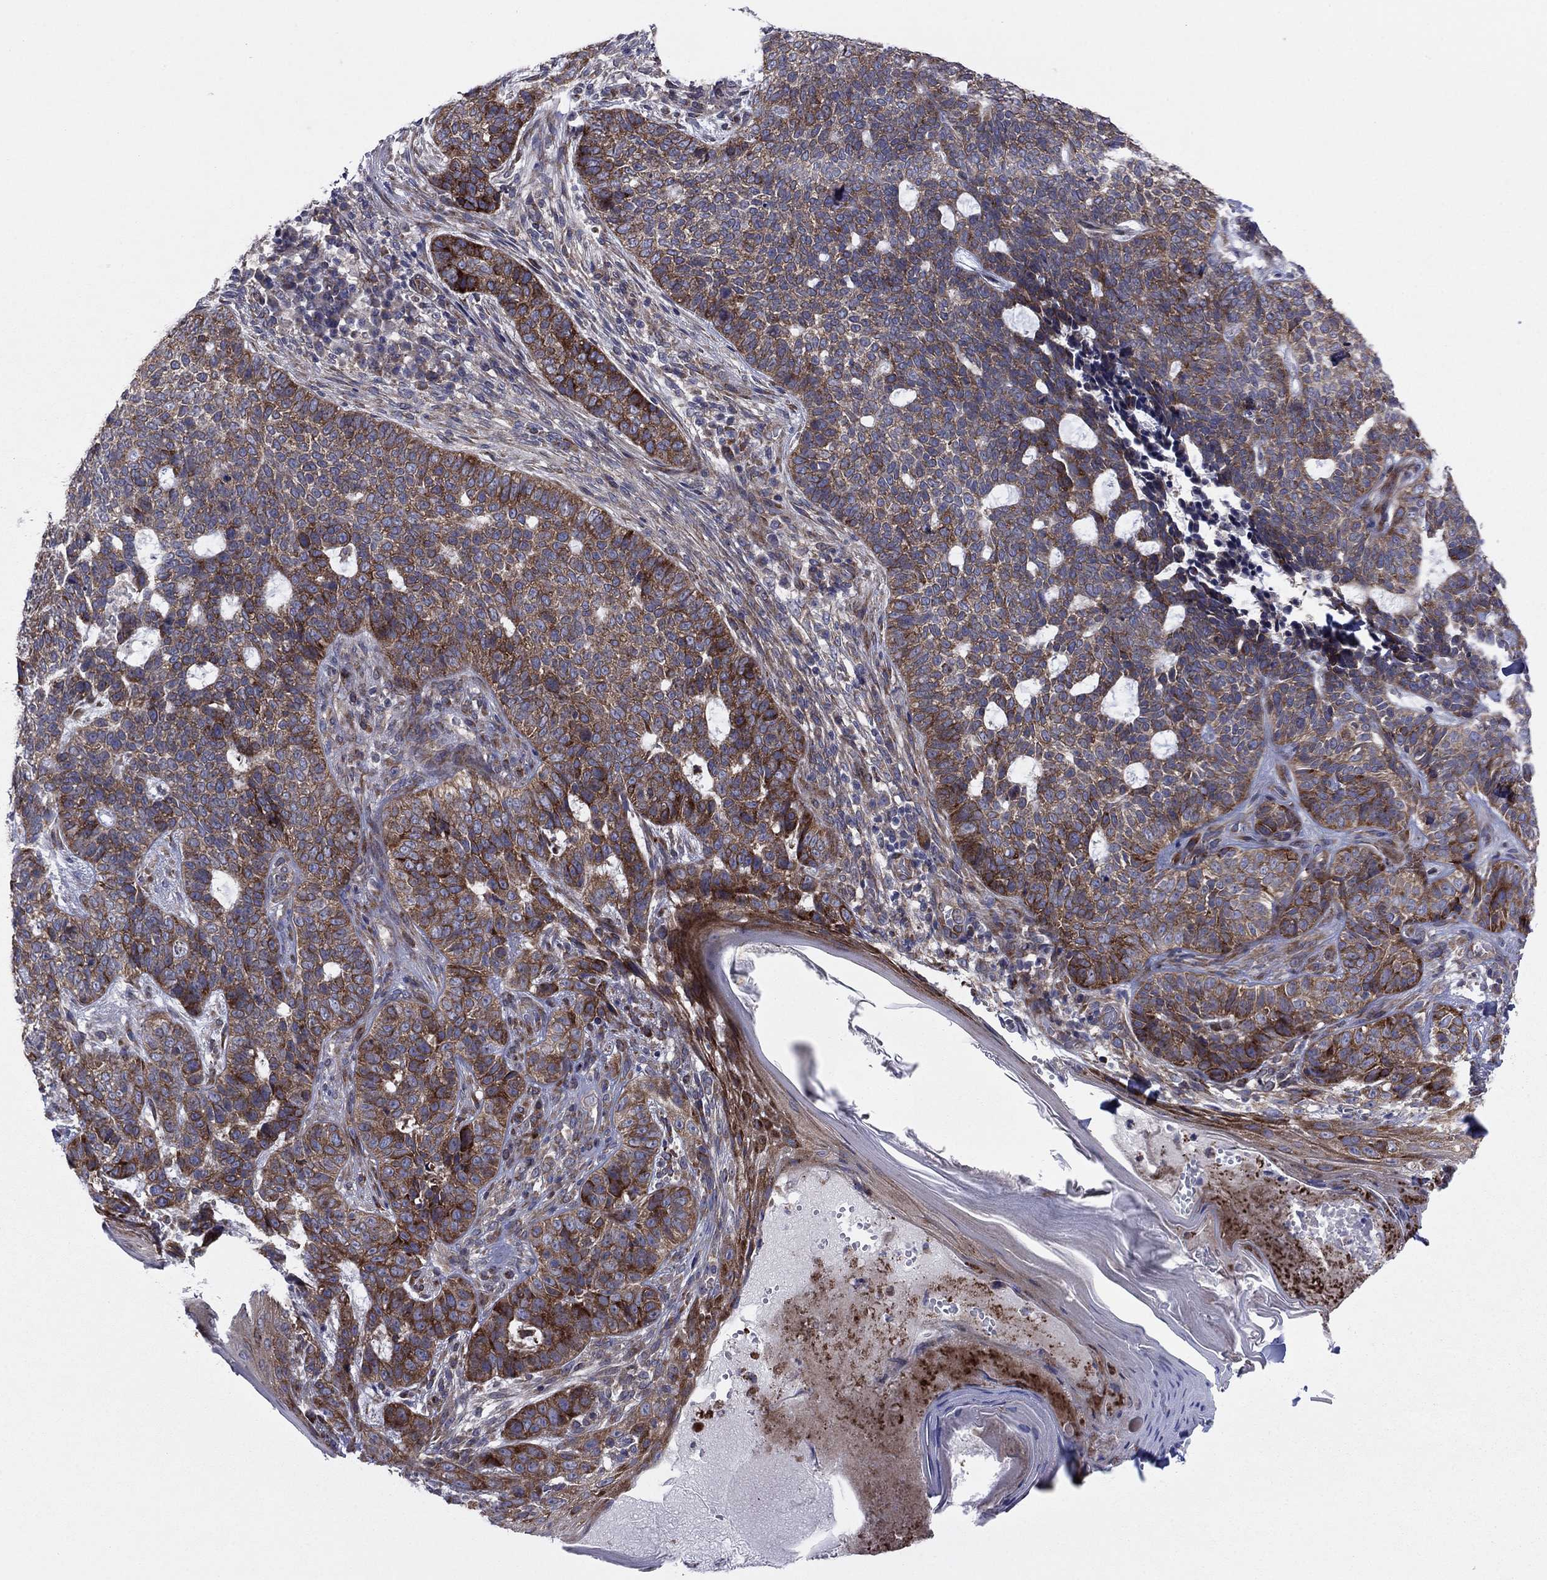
{"staining": {"intensity": "strong", "quantity": "25%-75%", "location": "cytoplasmic/membranous"}, "tissue": "skin cancer", "cell_type": "Tumor cells", "image_type": "cancer", "snomed": [{"axis": "morphology", "description": "Basal cell carcinoma"}, {"axis": "topography", "description": "Skin"}], "caption": "High-magnification brightfield microscopy of skin cancer stained with DAB (brown) and counterstained with hematoxylin (blue). tumor cells exhibit strong cytoplasmic/membranous positivity is seen in approximately25%-75% of cells.", "gene": "GPR155", "patient": {"sex": "female", "age": 69}}